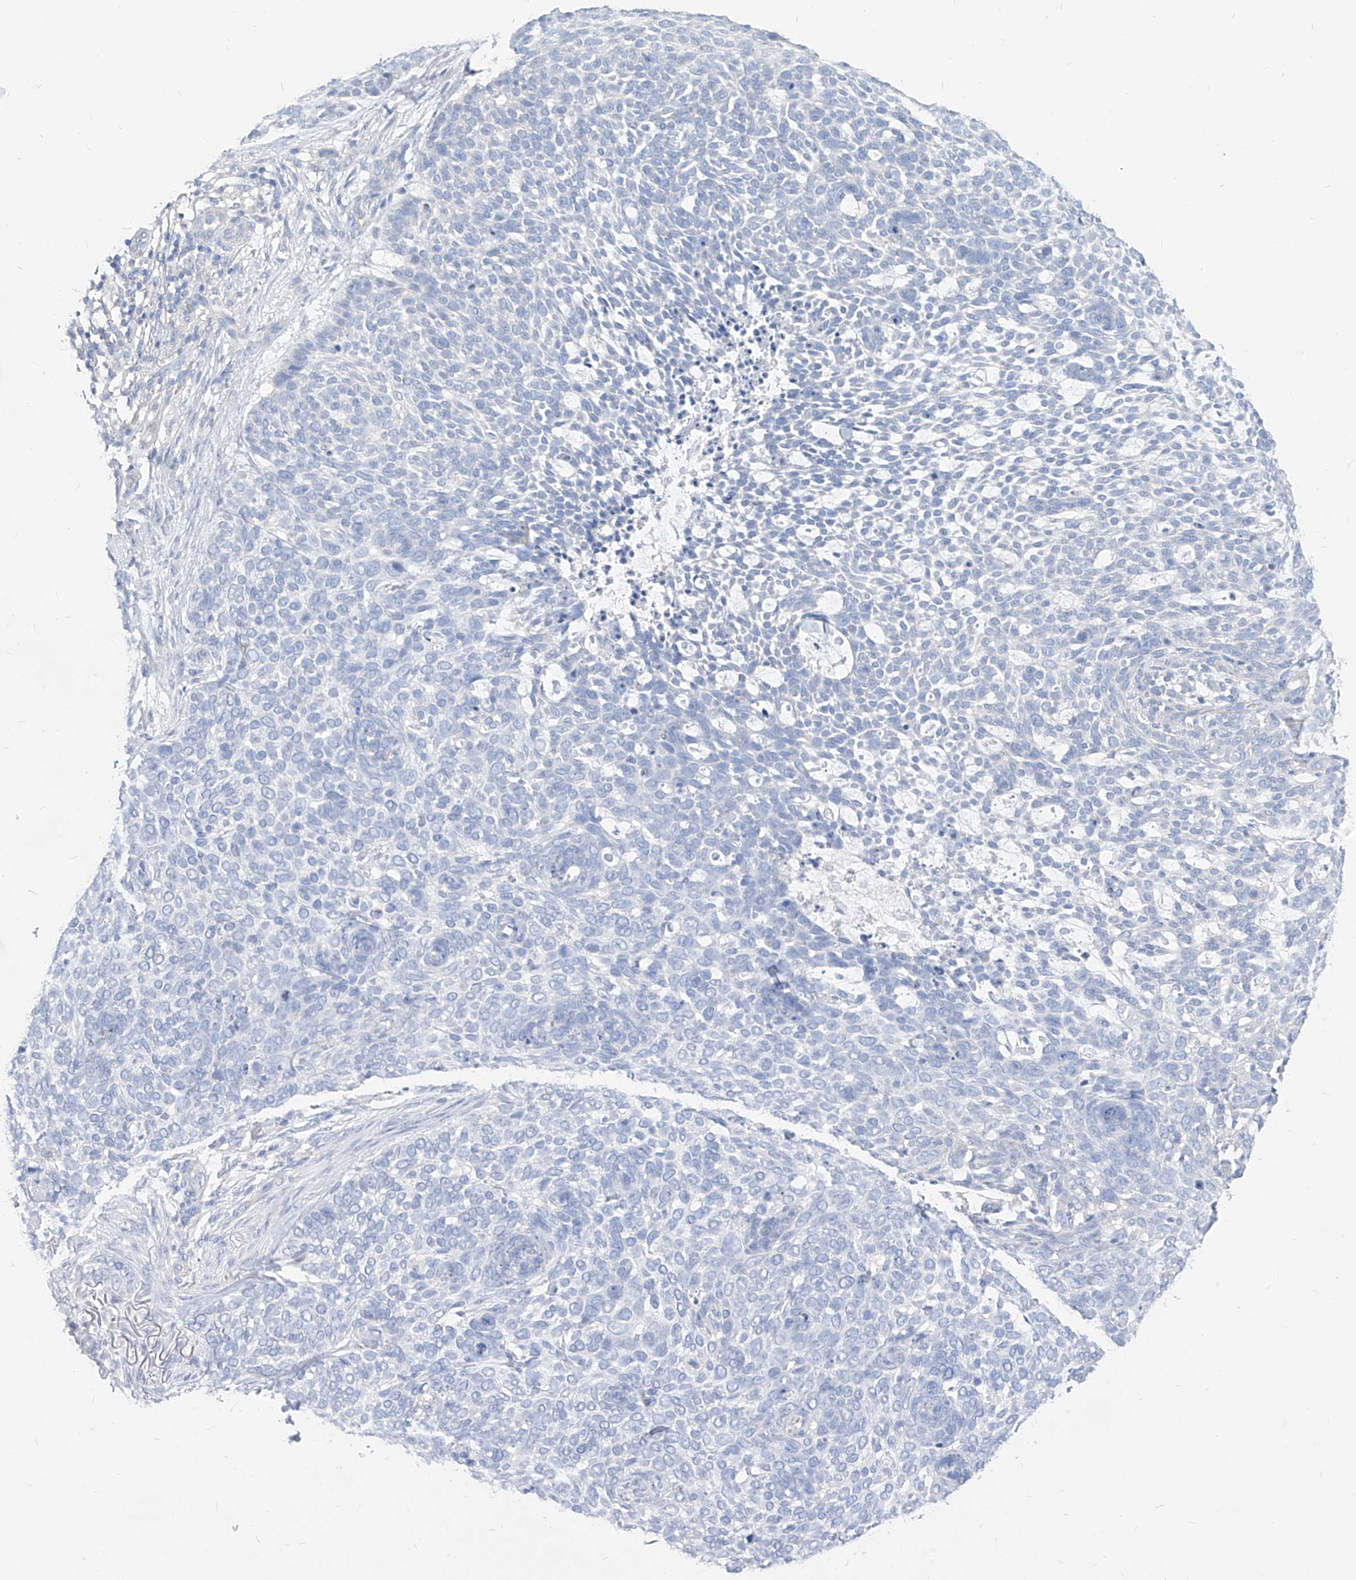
{"staining": {"intensity": "negative", "quantity": "none", "location": "none"}, "tissue": "skin cancer", "cell_type": "Tumor cells", "image_type": "cancer", "snomed": [{"axis": "morphology", "description": "Basal cell carcinoma"}, {"axis": "topography", "description": "Skin"}], "caption": "The immunohistochemistry (IHC) micrograph has no significant positivity in tumor cells of basal cell carcinoma (skin) tissue.", "gene": "ZZEF1", "patient": {"sex": "female", "age": 64}}